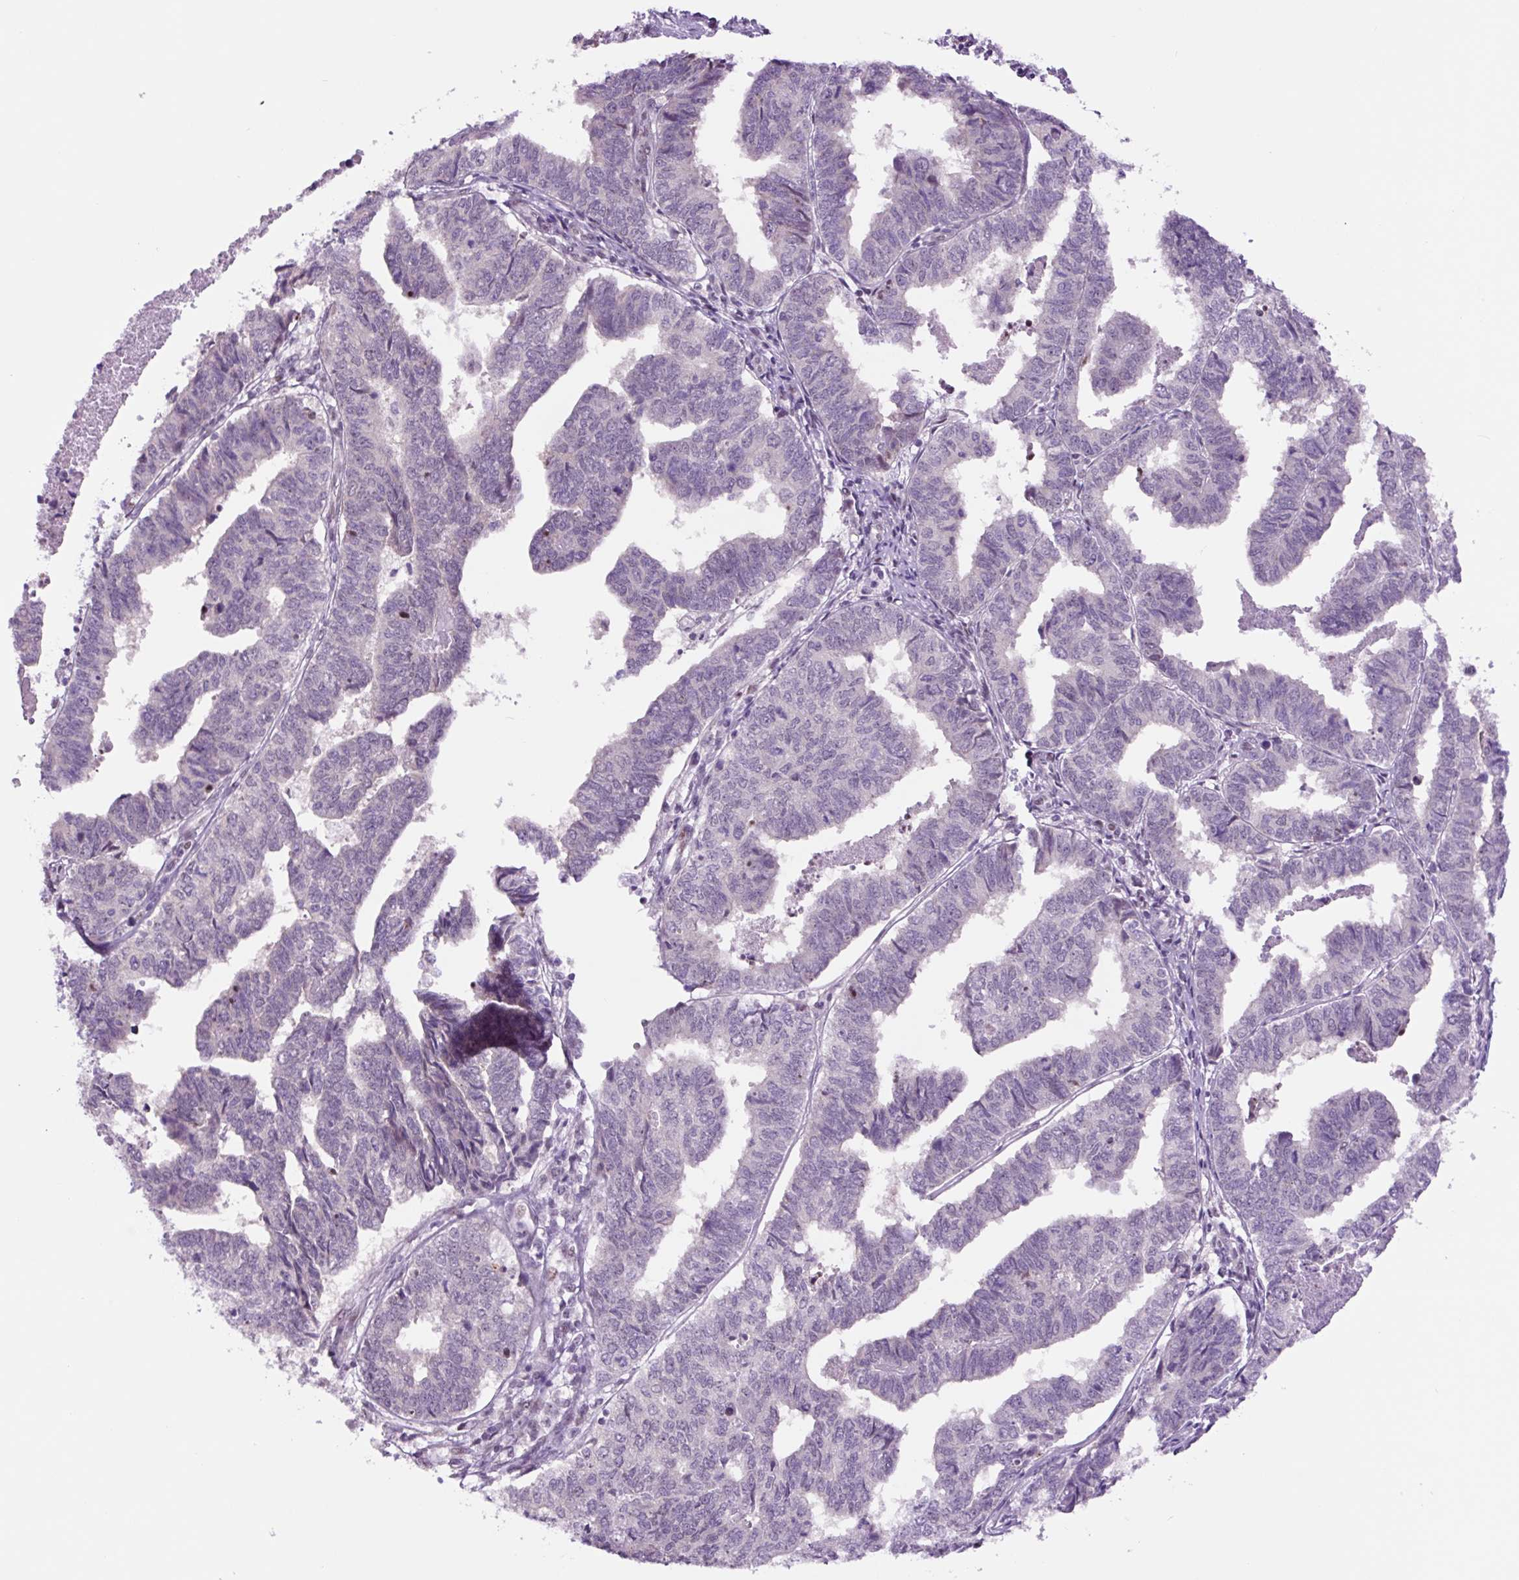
{"staining": {"intensity": "negative", "quantity": "none", "location": "none"}, "tissue": "endometrial cancer", "cell_type": "Tumor cells", "image_type": "cancer", "snomed": [{"axis": "morphology", "description": "Adenocarcinoma, NOS"}, {"axis": "topography", "description": "Endometrium"}], "caption": "There is no significant expression in tumor cells of endometrial cancer (adenocarcinoma).", "gene": "TAF1A", "patient": {"sex": "female", "age": 73}}